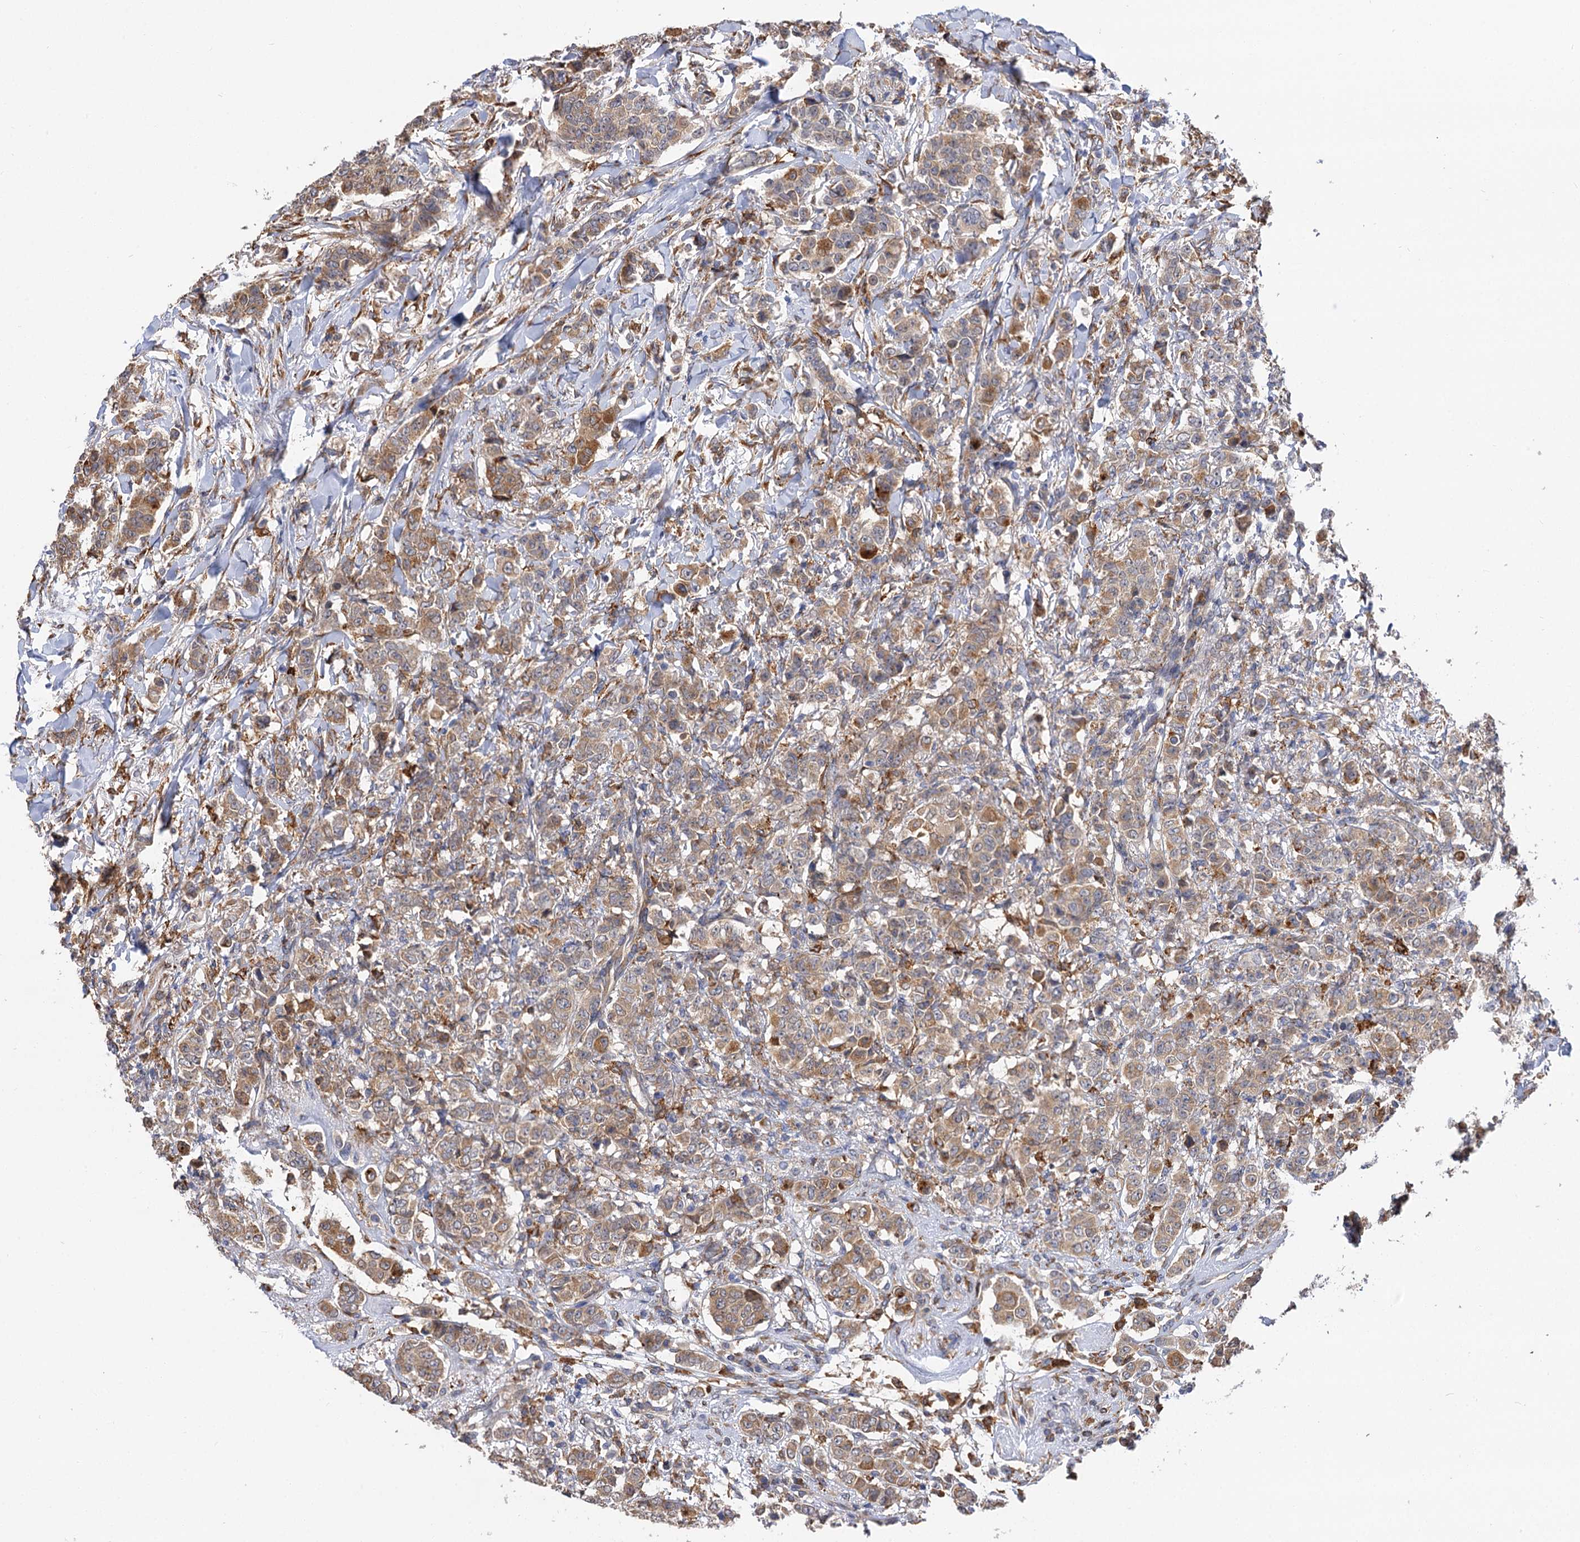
{"staining": {"intensity": "moderate", "quantity": ">75%", "location": "cytoplasmic/membranous"}, "tissue": "breast cancer", "cell_type": "Tumor cells", "image_type": "cancer", "snomed": [{"axis": "morphology", "description": "Duct carcinoma"}, {"axis": "topography", "description": "Breast"}], "caption": "The photomicrograph demonstrates immunohistochemical staining of breast cancer (invasive ductal carcinoma). There is moderate cytoplasmic/membranous positivity is seen in about >75% of tumor cells. (DAB = brown stain, brightfield microscopy at high magnification).", "gene": "PPIP5K2", "patient": {"sex": "female", "age": 40}}